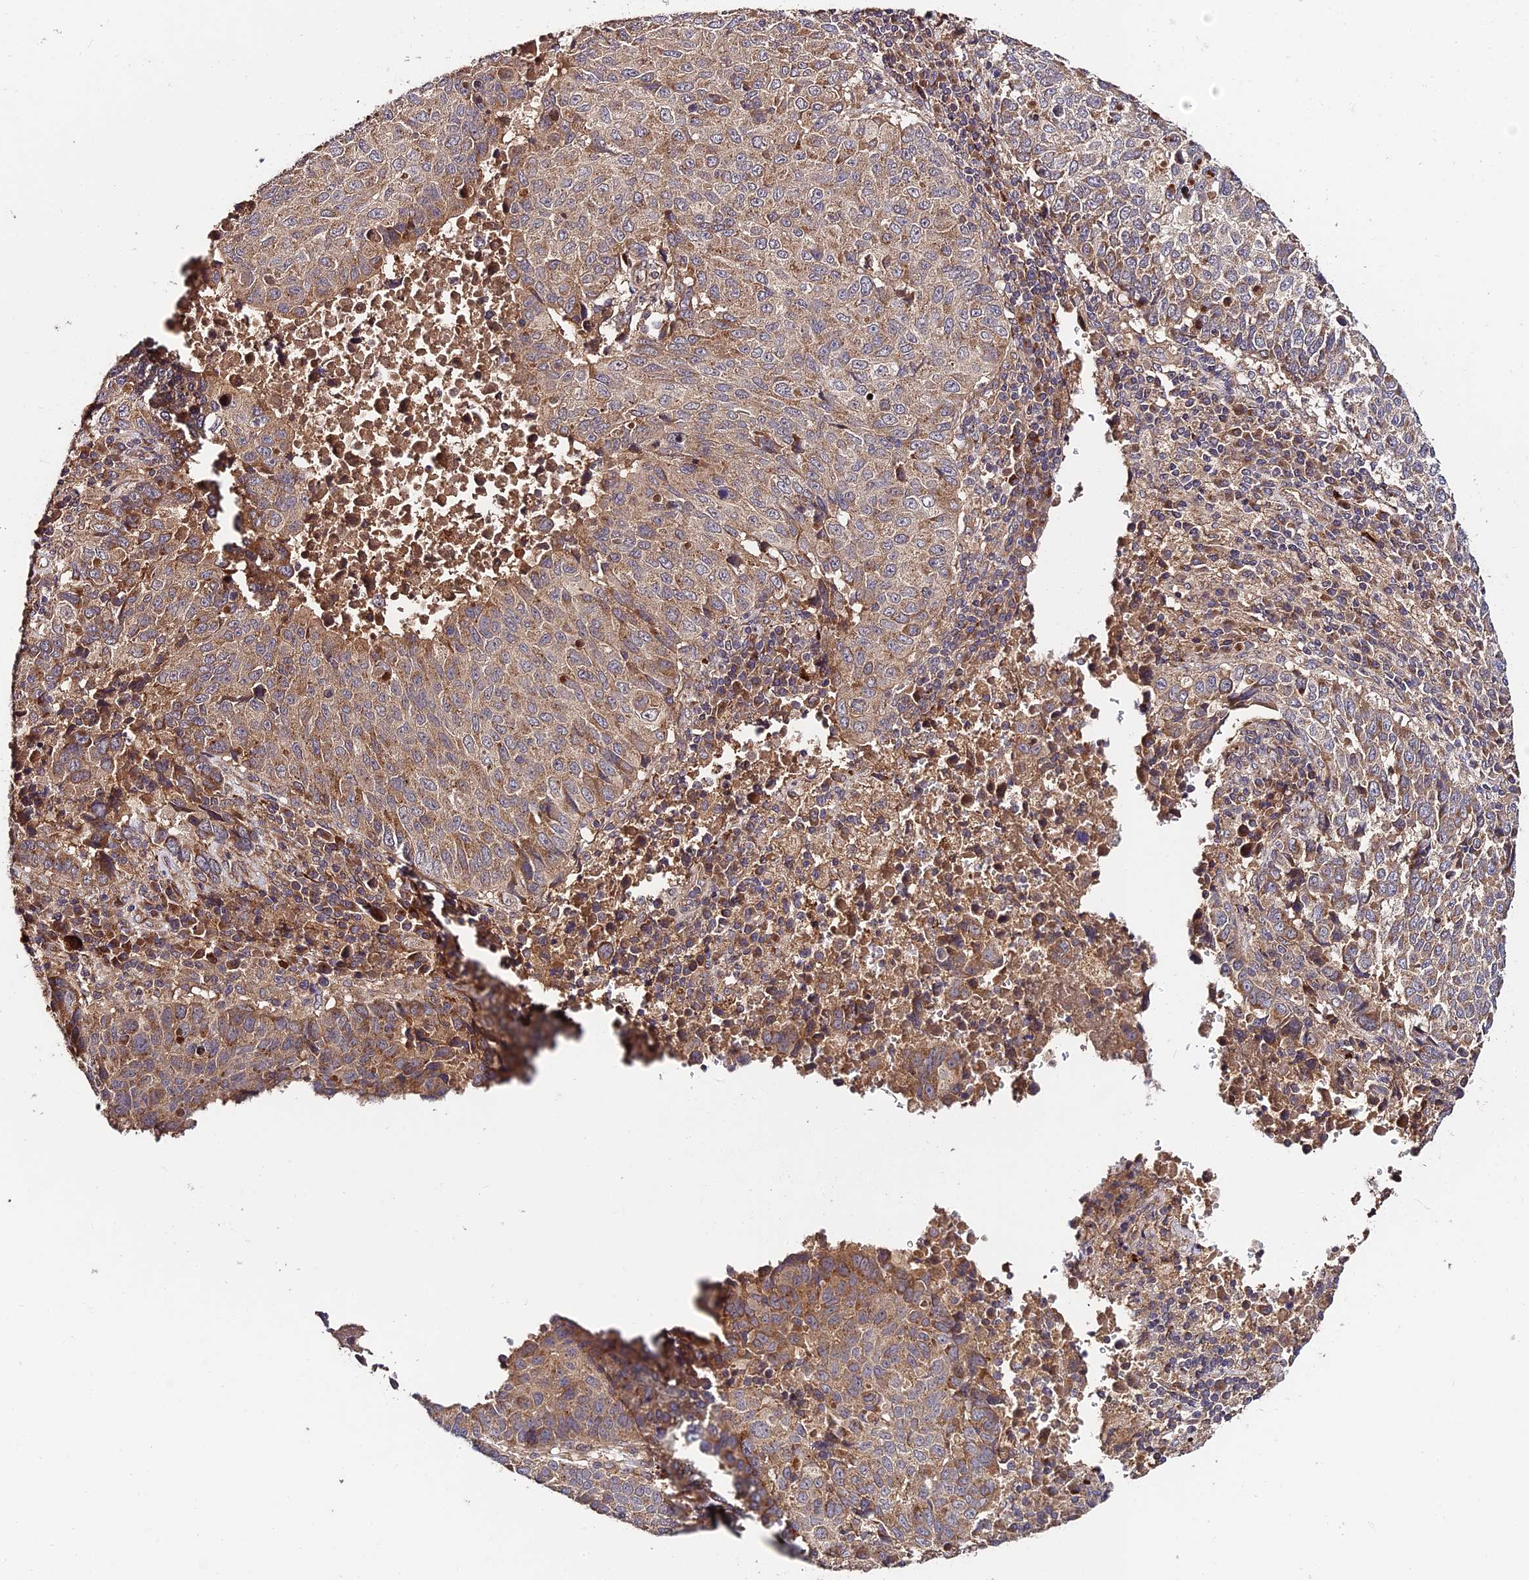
{"staining": {"intensity": "moderate", "quantity": ">75%", "location": "cytoplasmic/membranous"}, "tissue": "lung cancer", "cell_type": "Tumor cells", "image_type": "cancer", "snomed": [{"axis": "morphology", "description": "Squamous cell carcinoma, NOS"}, {"axis": "topography", "description": "Lung"}], "caption": "Moderate cytoplasmic/membranous expression is appreciated in about >75% of tumor cells in lung cancer.", "gene": "C3orf20", "patient": {"sex": "male", "age": 73}}